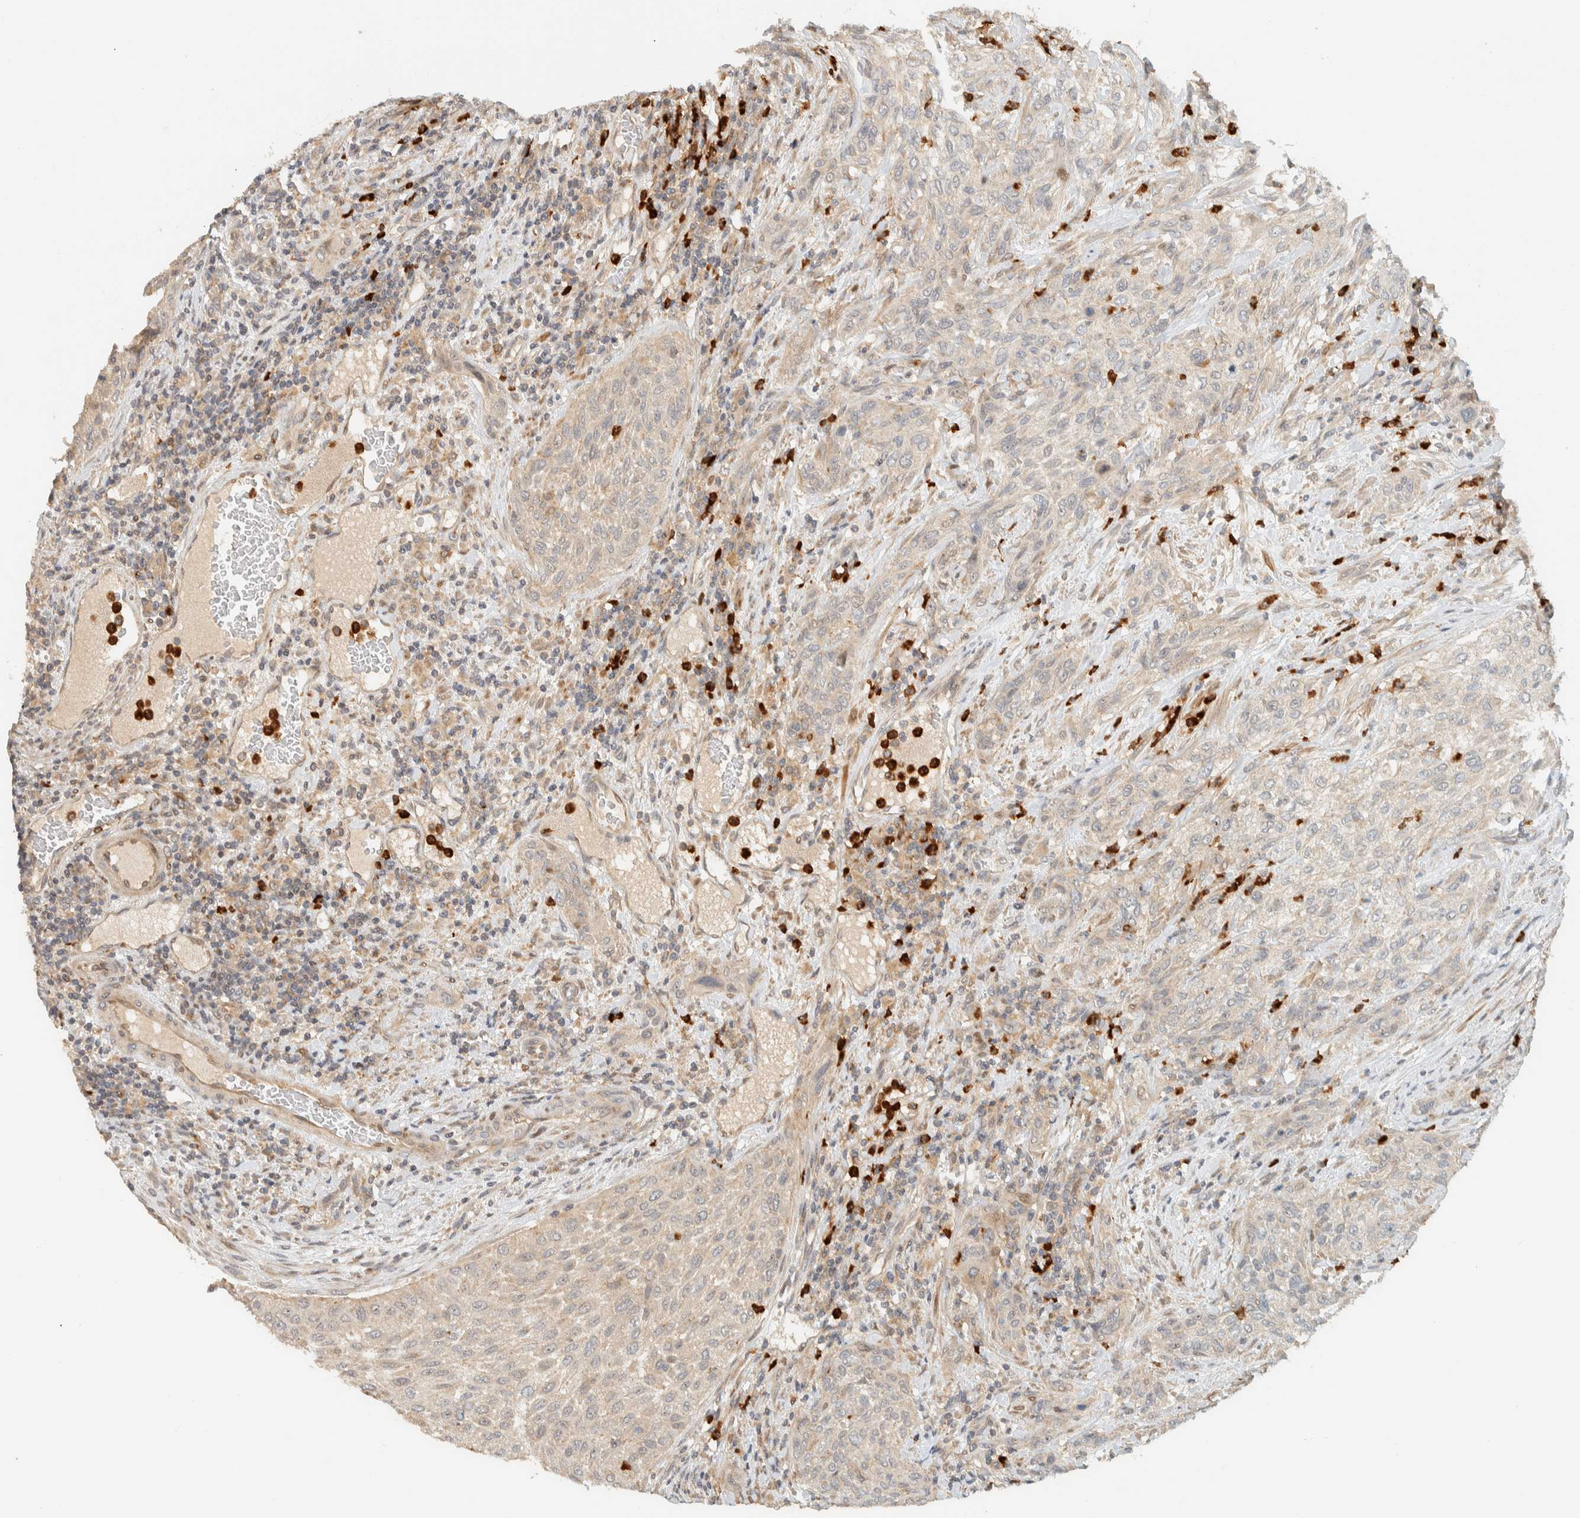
{"staining": {"intensity": "weak", "quantity": "<25%", "location": "cytoplasmic/membranous"}, "tissue": "urothelial cancer", "cell_type": "Tumor cells", "image_type": "cancer", "snomed": [{"axis": "morphology", "description": "Urothelial carcinoma, Low grade"}, {"axis": "morphology", "description": "Urothelial carcinoma, High grade"}, {"axis": "topography", "description": "Urinary bladder"}], "caption": "DAB immunohistochemical staining of human urothelial cancer demonstrates no significant expression in tumor cells. Nuclei are stained in blue.", "gene": "CCDC171", "patient": {"sex": "male", "age": 35}}